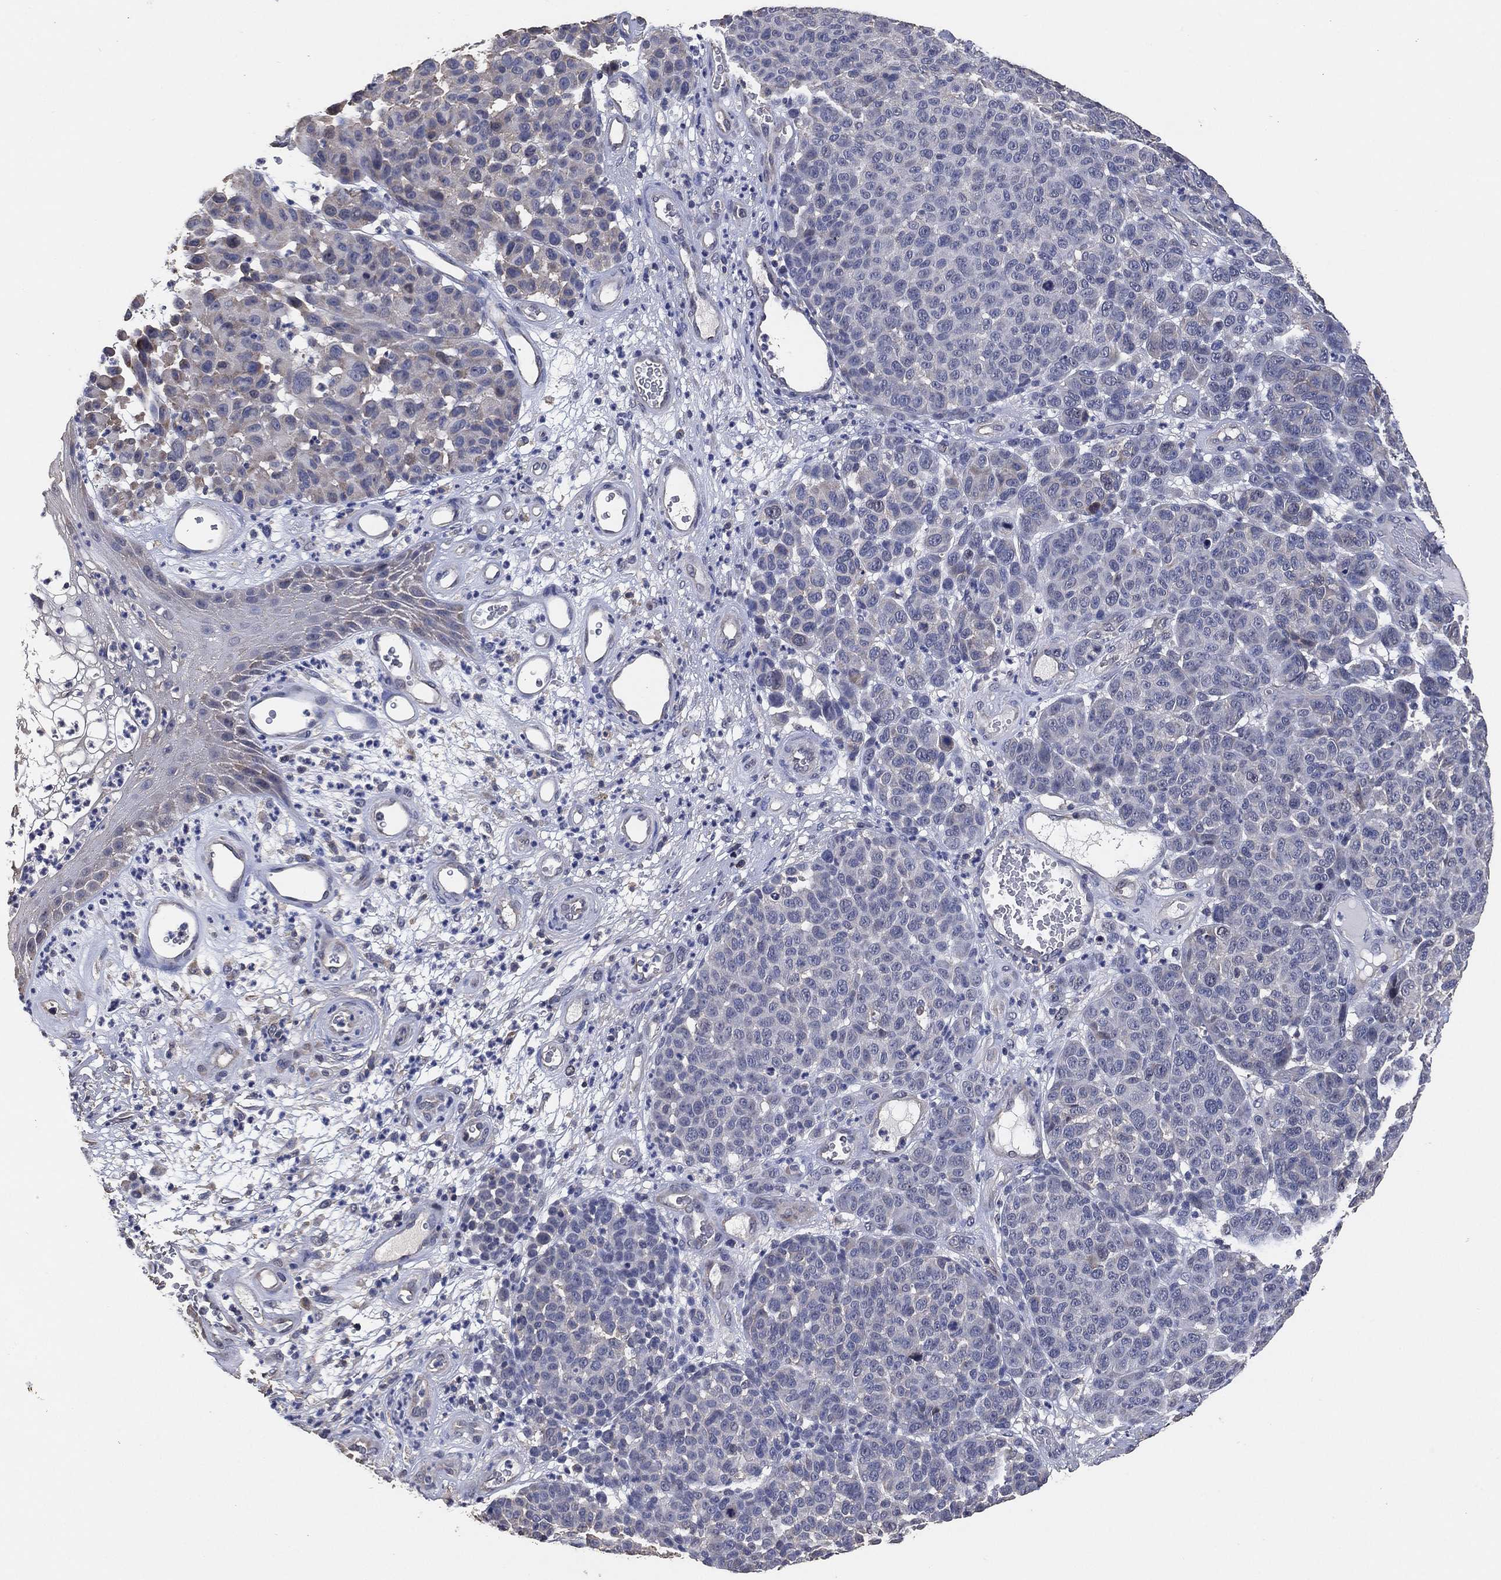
{"staining": {"intensity": "negative", "quantity": "none", "location": "none"}, "tissue": "melanoma", "cell_type": "Tumor cells", "image_type": "cancer", "snomed": [{"axis": "morphology", "description": "Malignant melanoma, NOS"}, {"axis": "topography", "description": "Skin"}], "caption": "This is an IHC micrograph of human melanoma. There is no positivity in tumor cells.", "gene": "KLK5", "patient": {"sex": "male", "age": 59}}